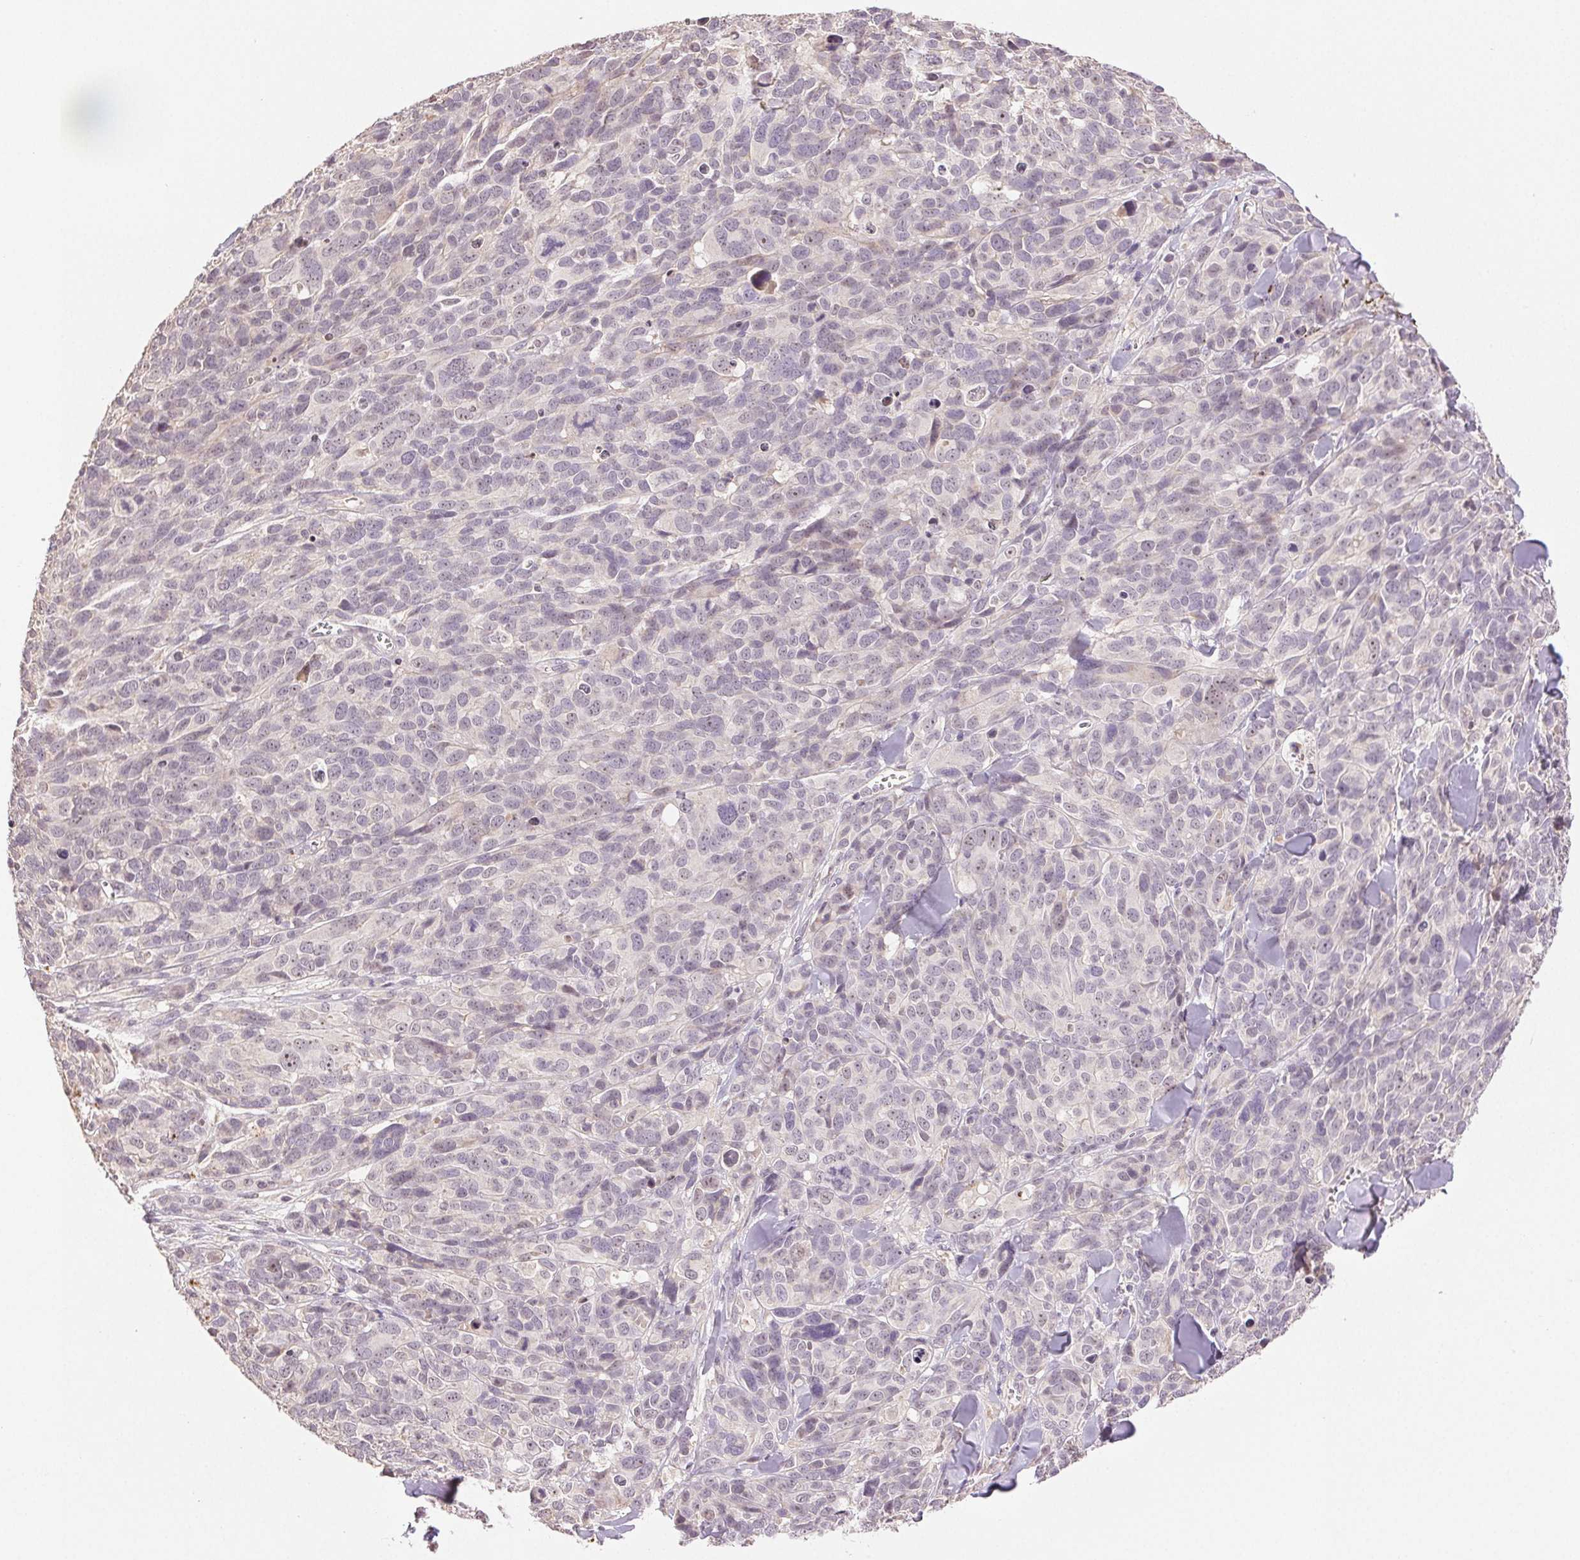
{"staining": {"intensity": "negative", "quantity": "none", "location": "none"}, "tissue": "melanoma", "cell_type": "Tumor cells", "image_type": "cancer", "snomed": [{"axis": "morphology", "description": "Malignant melanoma, NOS"}, {"axis": "topography", "description": "Skin"}], "caption": "Tumor cells are negative for brown protein staining in melanoma.", "gene": "TMEM253", "patient": {"sex": "male", "age": 51}}